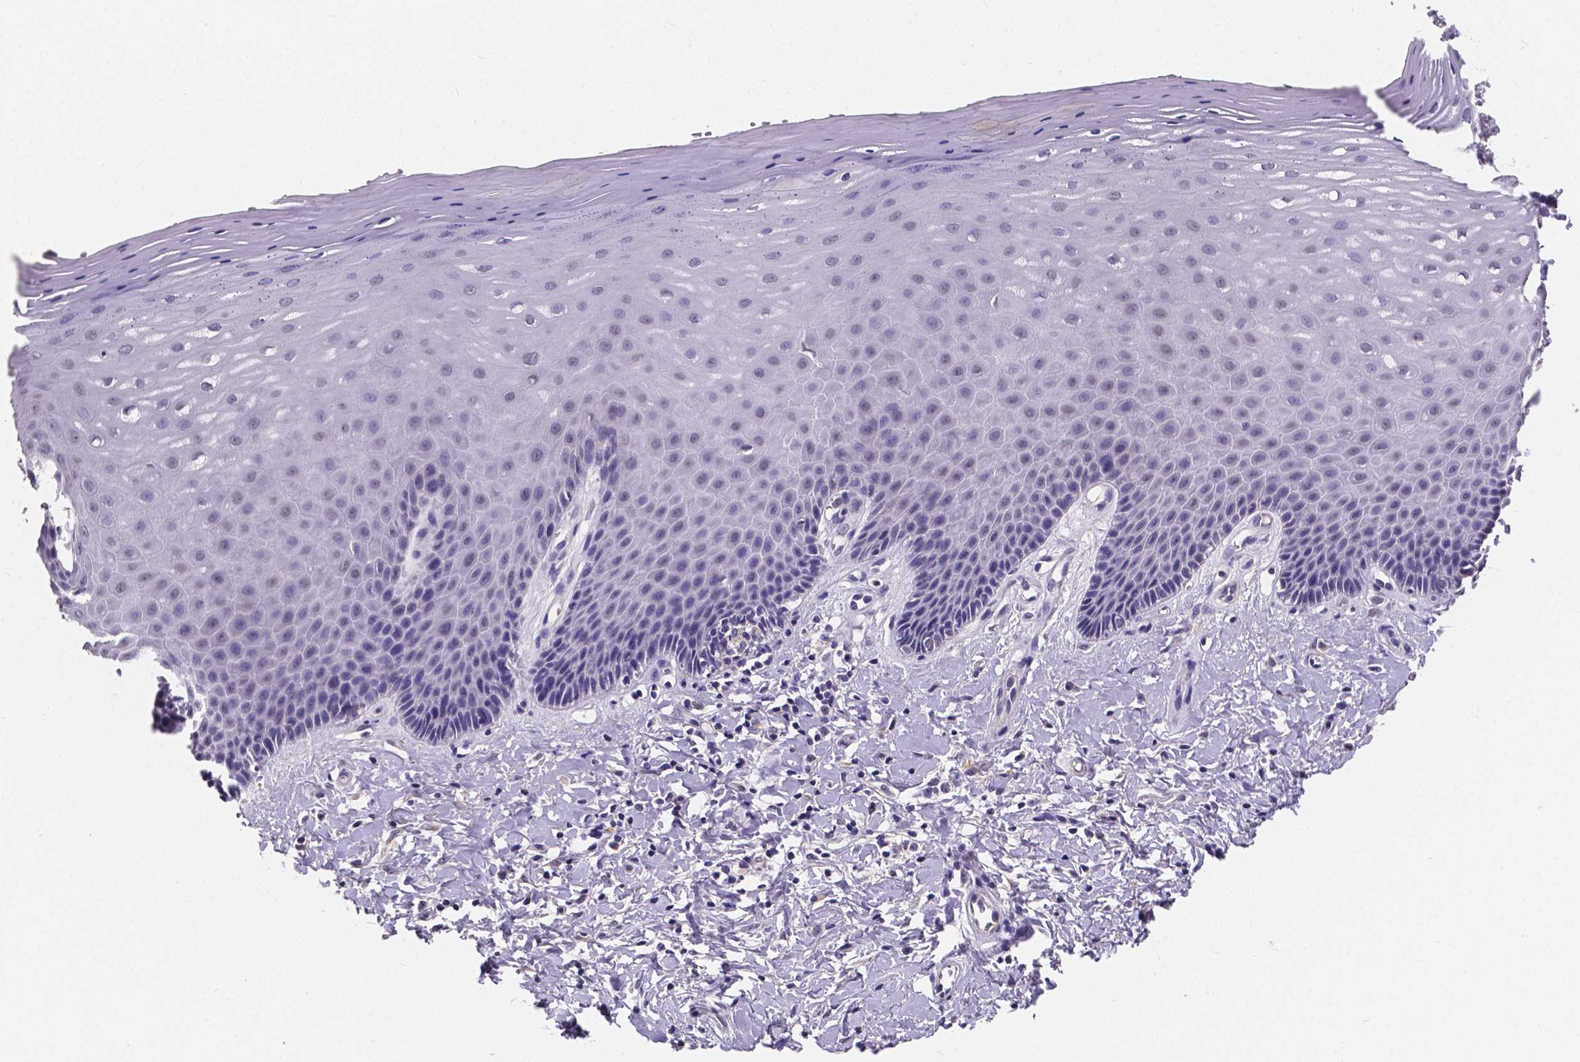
{"staining": {"intensity": "negative", "quantity": "none", "location": "none"}, "tissue": "vagina", "cell_type": "Squamous epithelial cells", "image_type": "normal", "snomed": [{"axis": "morphology", "description": "Normal tissue, NOS"}, {"axis": "topography", "description": "Vagina"}], "caption": "Immunohistochemistry (IHC) of benign vagina shows no positivity in squamous epithelial cells.", "gene": "CTNNA2", "patient": {"sex": "female", "age": 83}}